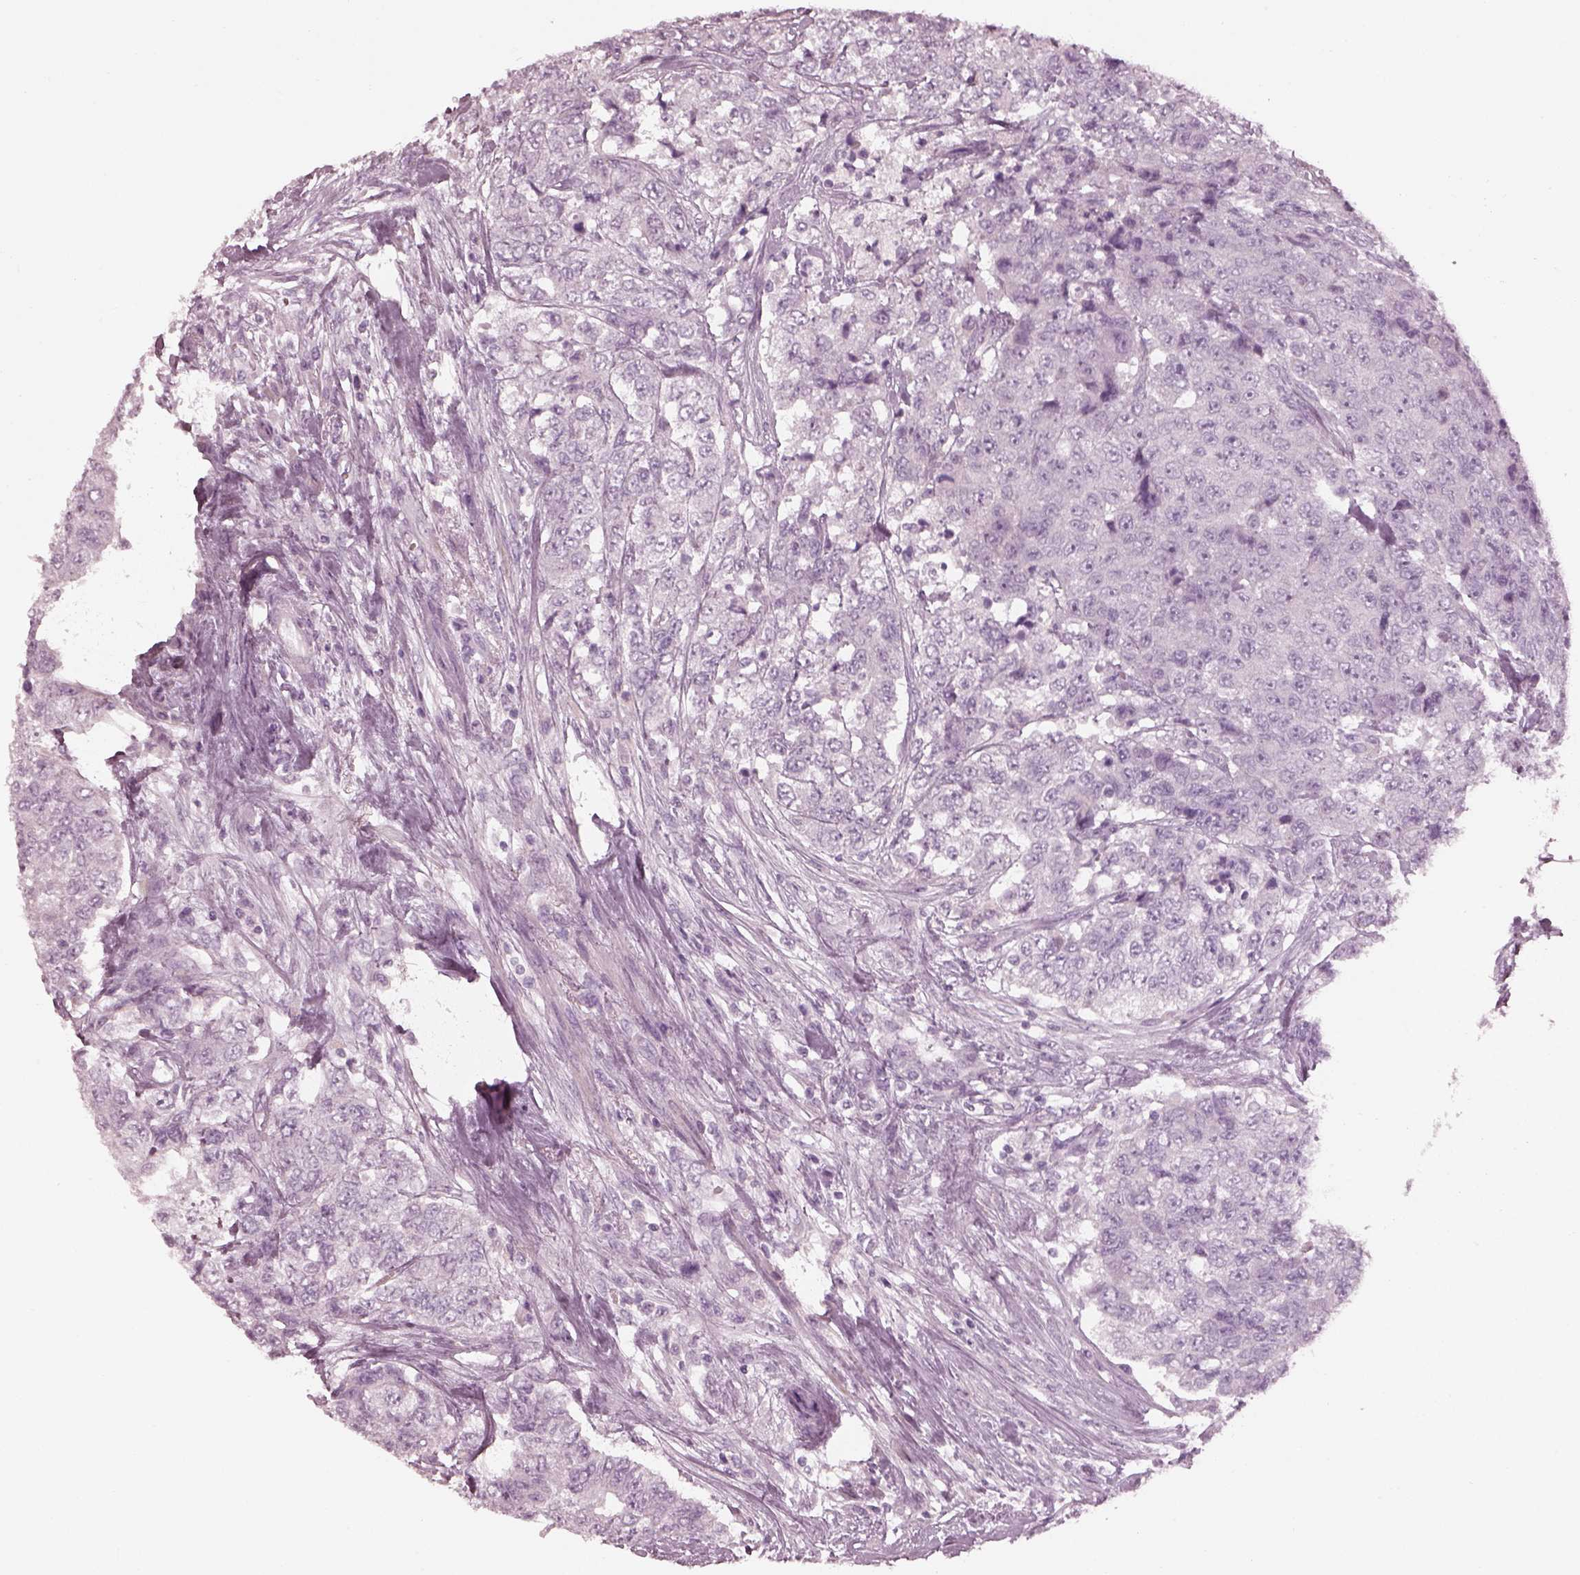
{"staining": {"intensity": "negative", "quantity": "none", "location": "none"}, "tissue": "urothelial cancer", "cell_type": "Tumor cells", "image_type": "cancer", "snomed": [{"axis": "morphology", "description": "Urothelial carcinoma, High grade"}, {"axis": "topography", "description": "Urinary bladder"}], "caption": "IHC histopathology image of neoplastic tissue: human urothelial carcinoma (high-grade) stained with DAB (3,3'-diaminobenzidine) displays no significant protein positivity in tumor cells.", "gene": "RSPH9", "patient": {"sex": "female", "age": 78}}